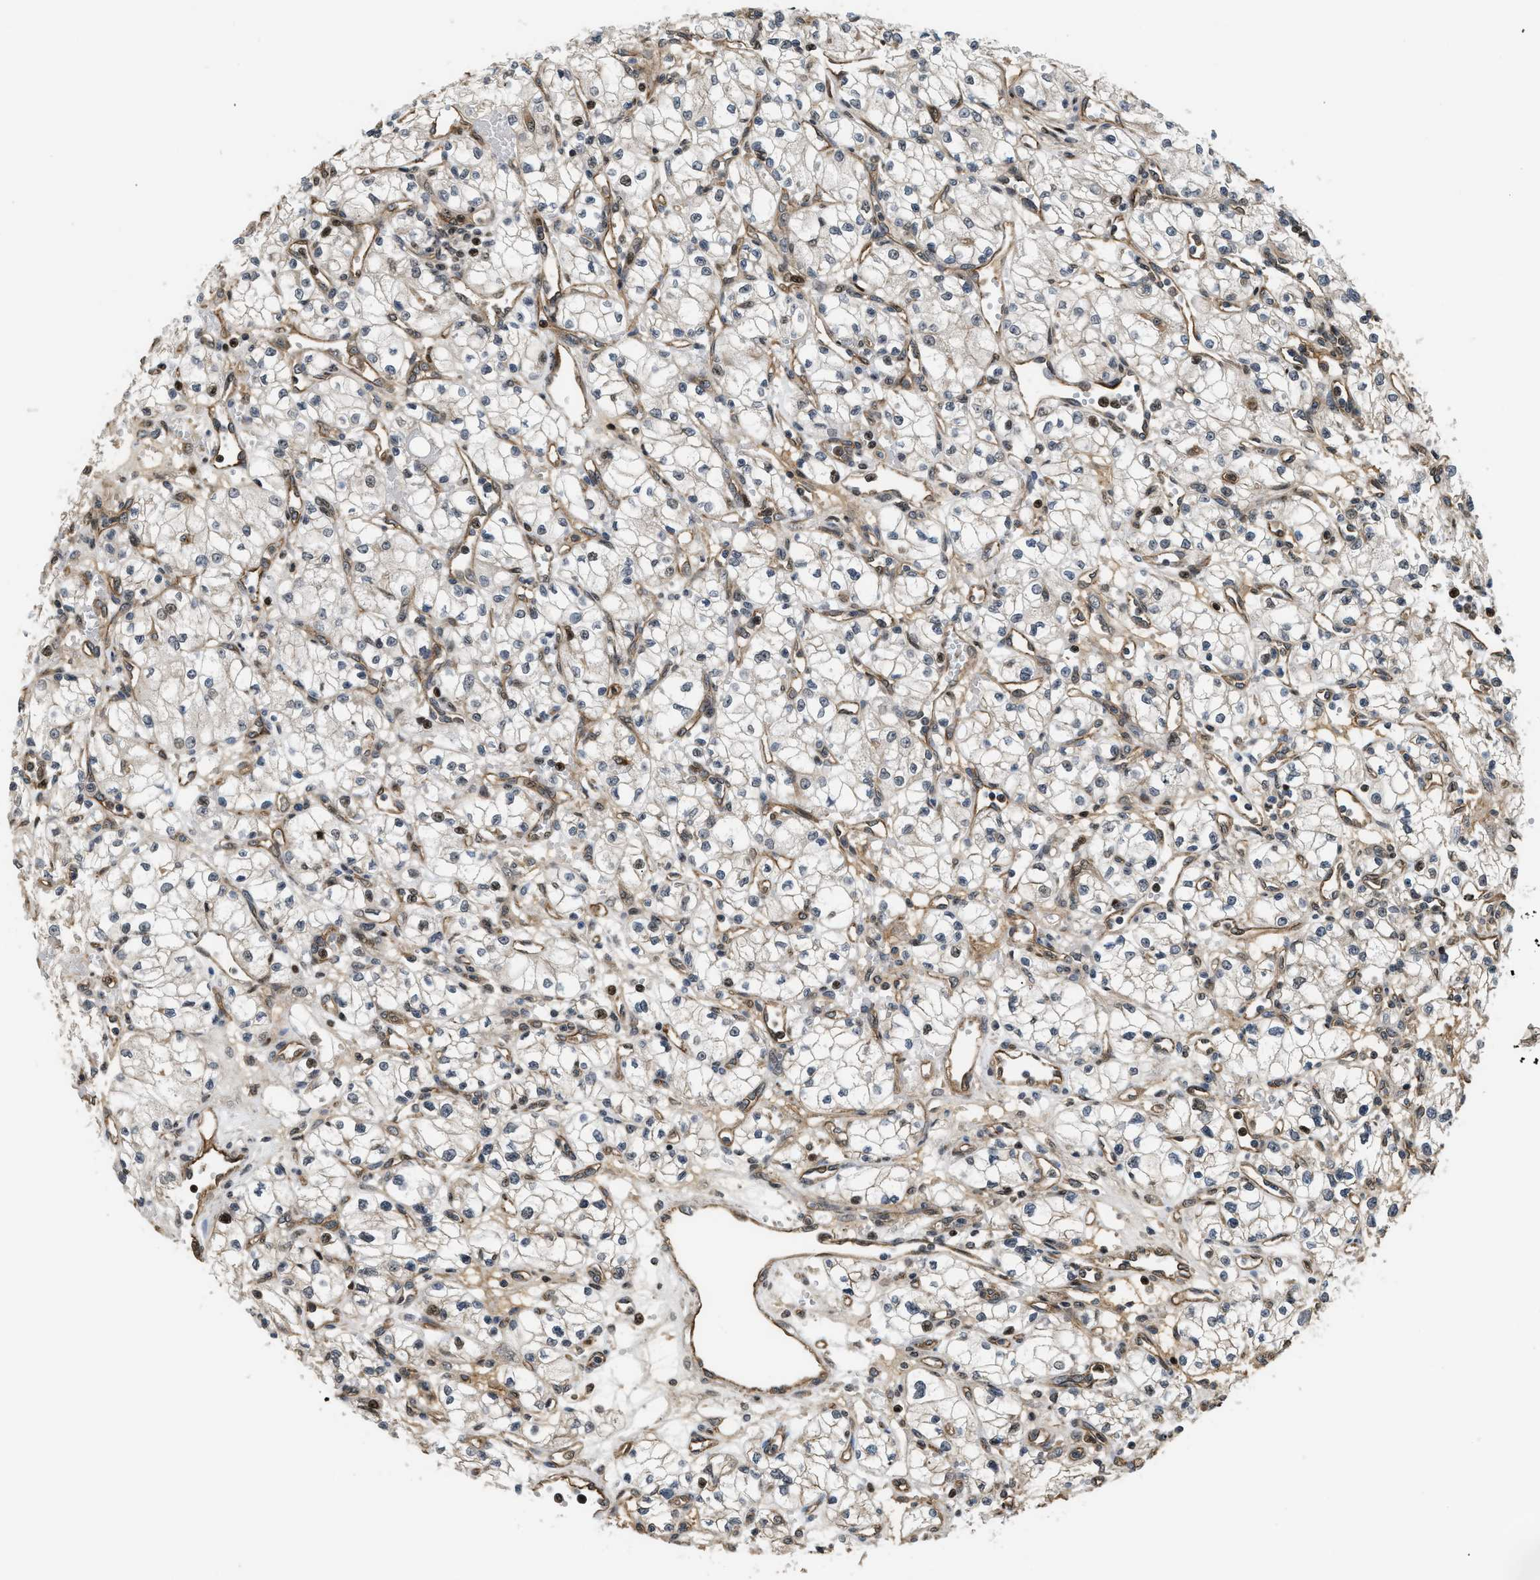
{"staining": {"intensity": "negative", "quantity": "none", "location": "none"}, "tissue": "renal cancer", "cell_type": "Tumor cells", "image_type": "cancer", "snomed": [{"axis": "morphology", "description": "Normal tissue, NOS"}, {"axis": "morphology", "description": "Adenocarcinoma, NOS"}, {"axis": "topography", "description": "Kidney"}], "caption": "High magnification brightfield microscopy of renal cancer stained with DAB (brown) and counterstained with hematoxylin (blue): tumor cells show no significant expression.", "gene": "LTA4H", "patient": {"sex": "male", "age": 59}}